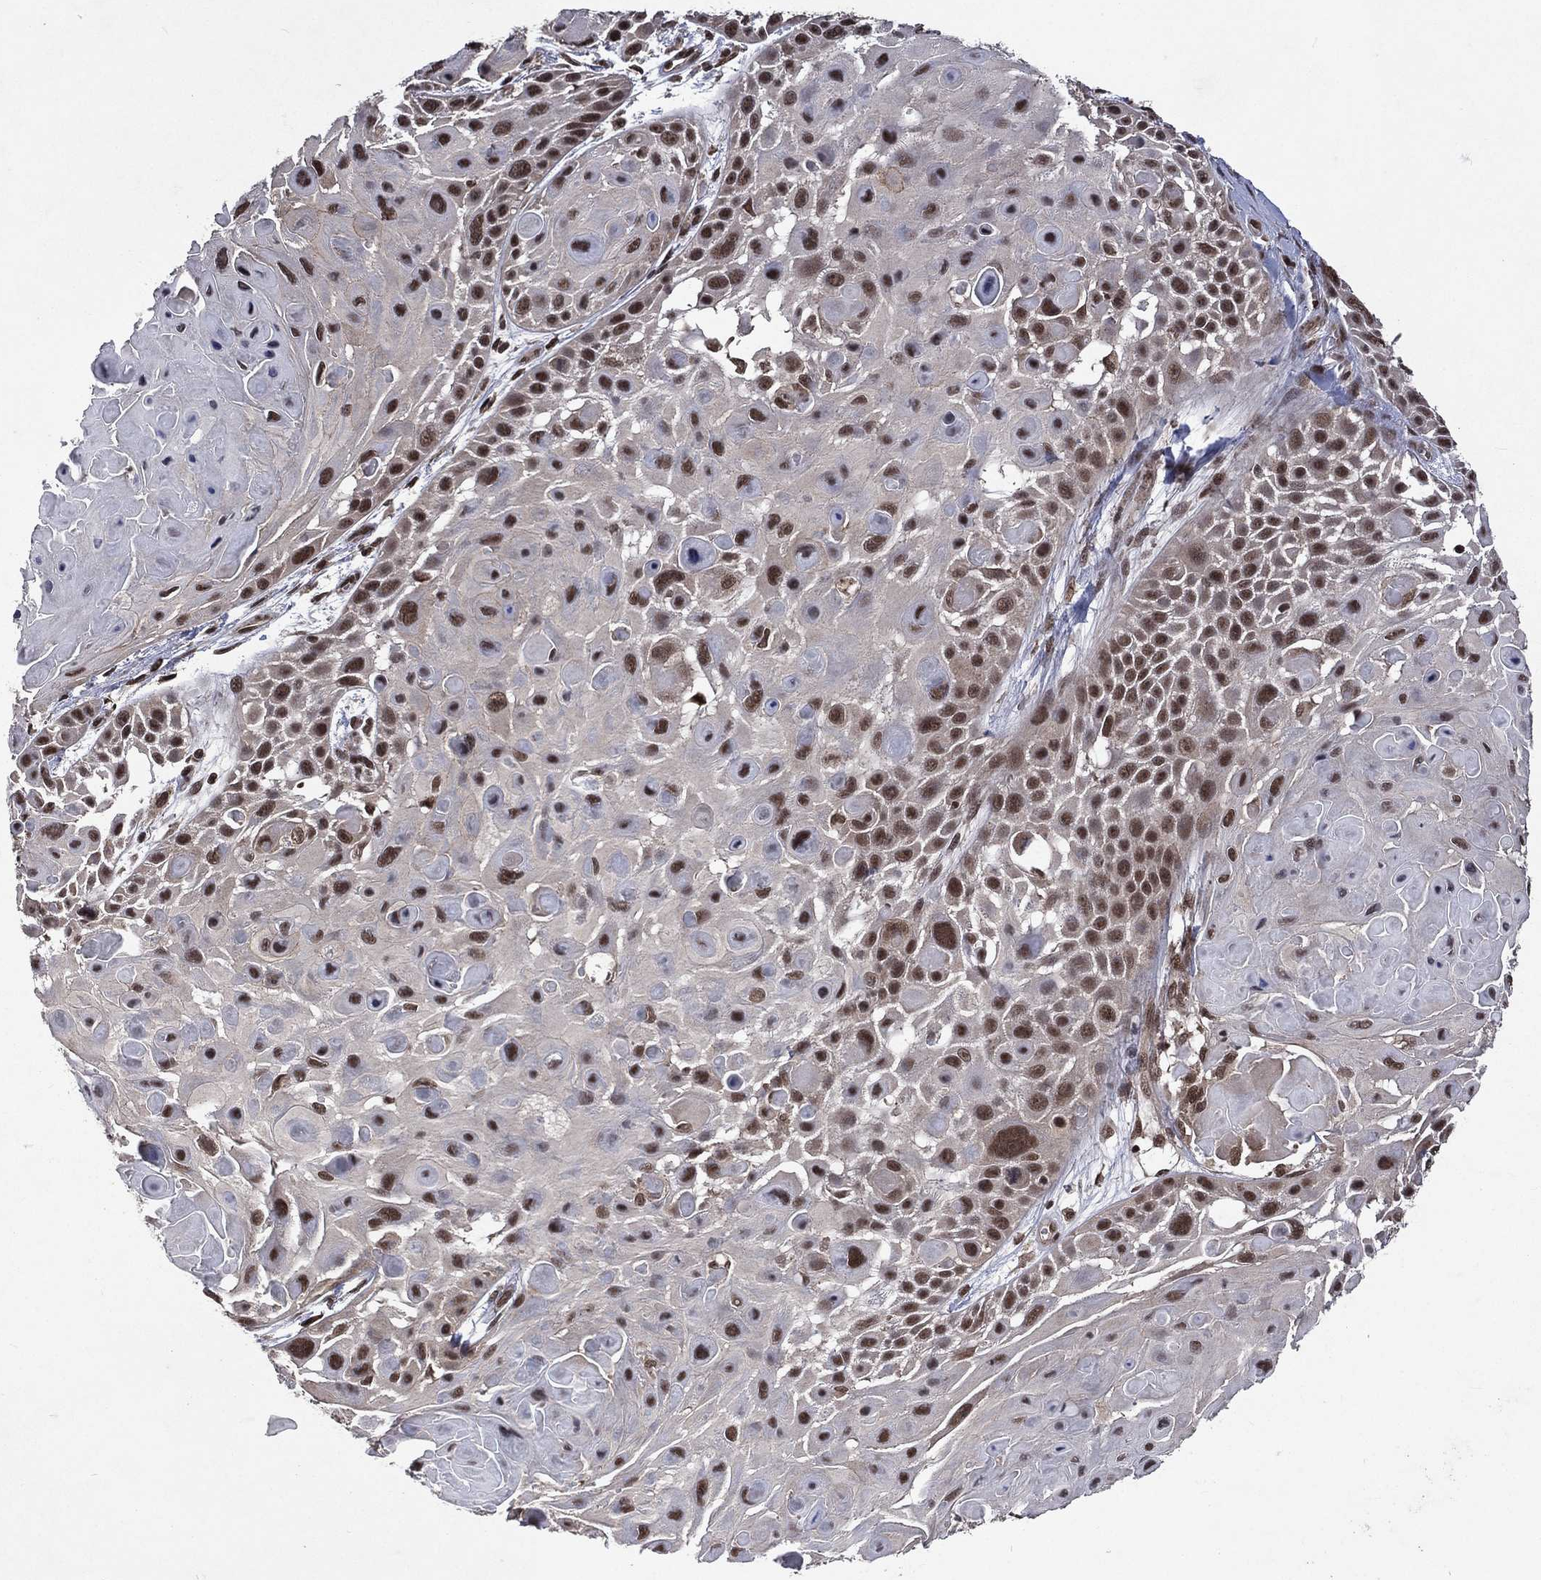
{"staining": {"intensity": "strong", "quantity": "25%-75%", "location": "nuclear"}, "tissue": "skin cancer", "cell_type": "Tumor cells", "image_type": "cancer", "snomed": [{"axis": "morphology", "description": "Squamous cell carcinoma, NOS"}, {"axis": "topography", "description": "Skin"}, {"axis": "topography", "description": "Anal"}], "caption": "Immunohistochemistry (IHC) (DAB) staining of human squamous cell carcinoma (skin) exhibits strong nuclear protein positivity in approximately 25%-75% of tumor cells.", "gene": "DMAP1", "patient": {"sex": "female", "age": 75}}